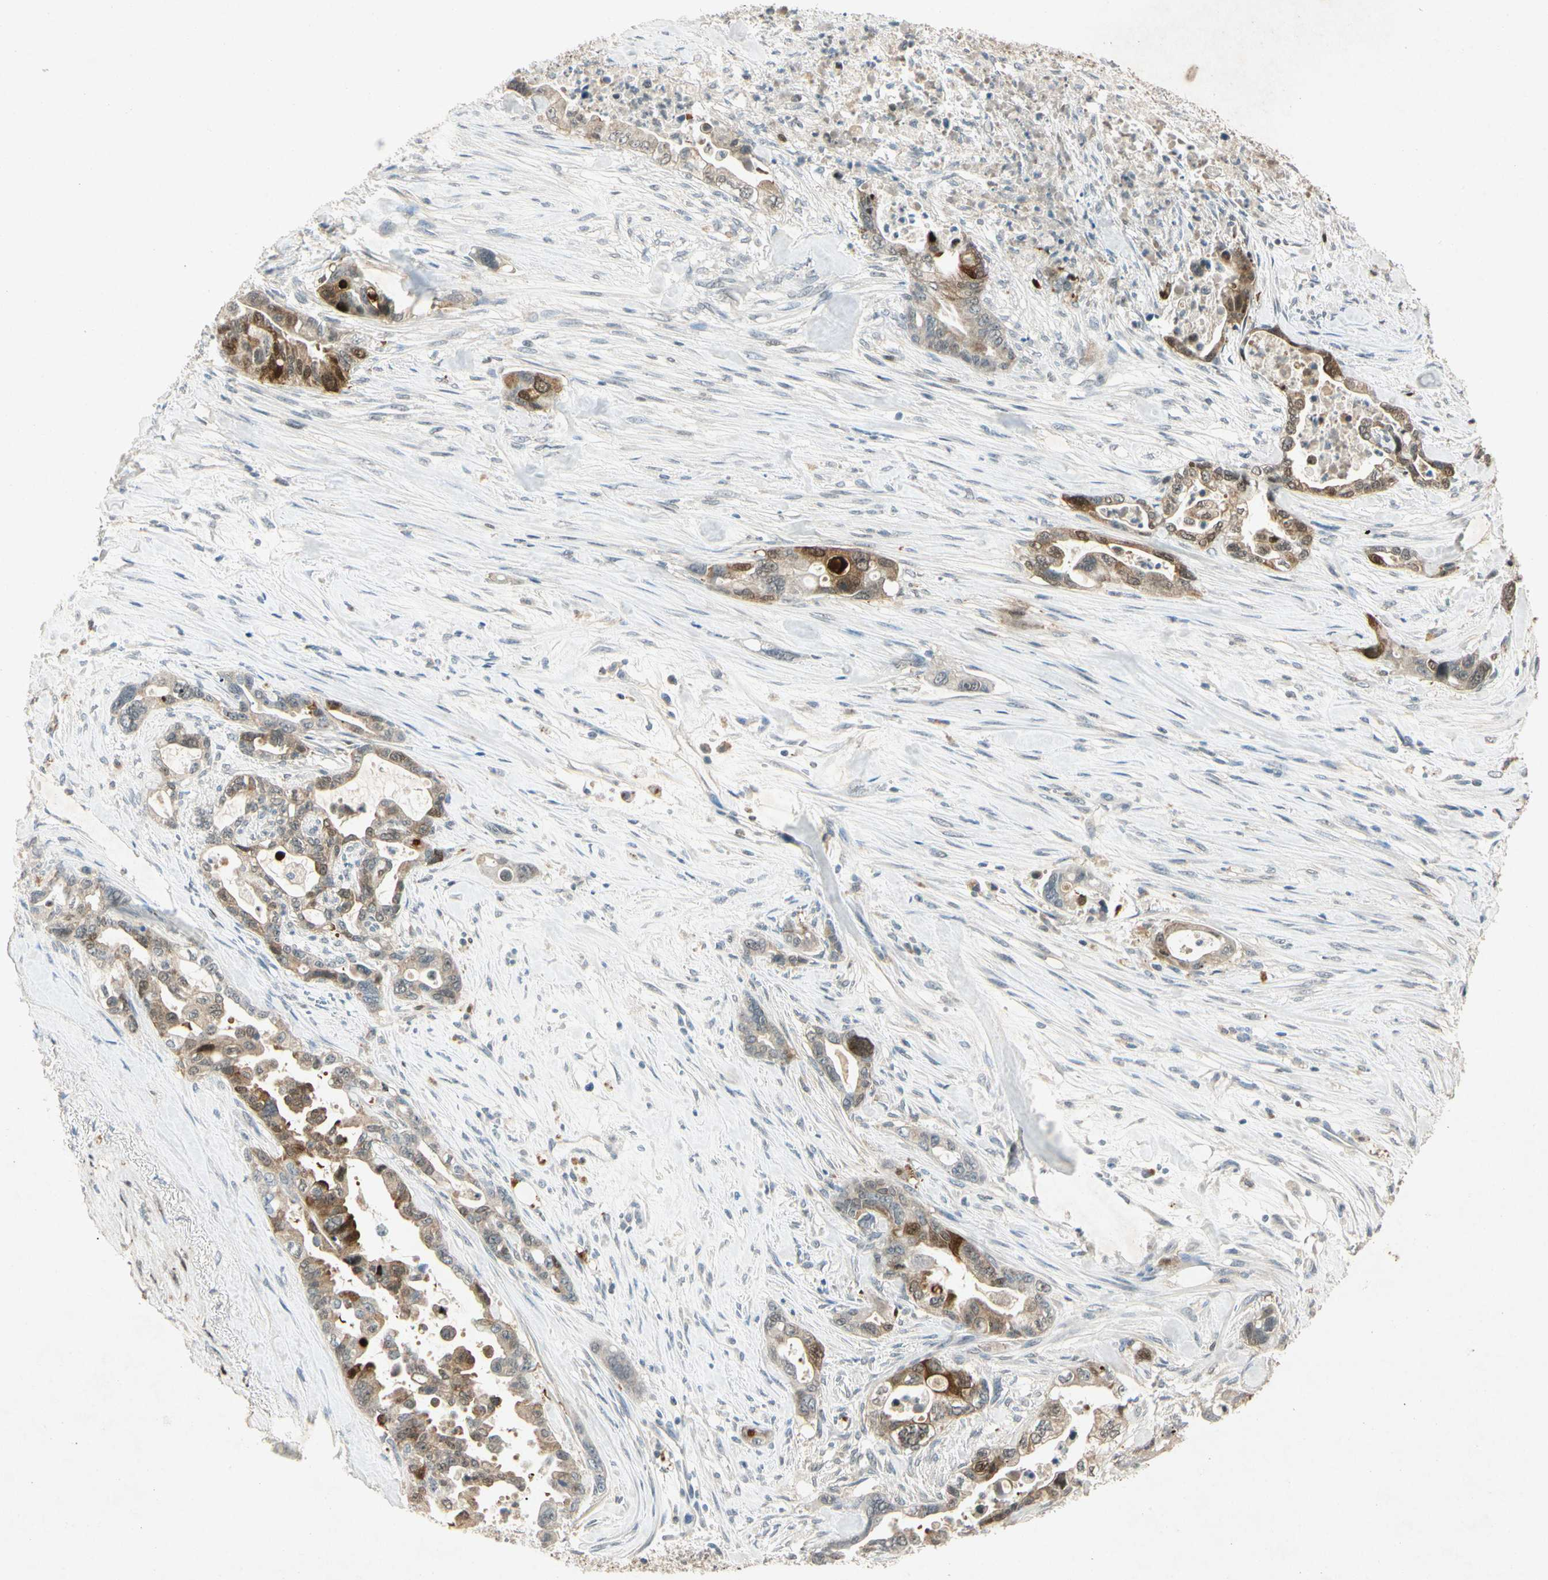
{"staining": {"intensity": "moderate", "quantity": "25%-75%", "location": "cytoplasmic/membranous,nuclear"}, "tissue": "pancreatic cancer", "cell_type": "Tumor cells", "image_type": "cancer", "snomed": [{"axis": "morphology", "description": "Adenocarcinoma, NOS"}, {"axis": "topography", "description": "Pancreas"}], "caption": "Immunohistochemistry (IHC) image of neoplastic tissue: human pancreatic cancer stained using immunohistochemistry (IHC) shows medium levels of moderate protein expression localized specifically in the cytoplasmic/membranous and nuclear of tumor cells, appearing as a cytoplasmic/membranous and nuclear brown color.", "gene": "HSPA1B", "patient": {"sex": "male", "age": 70}}